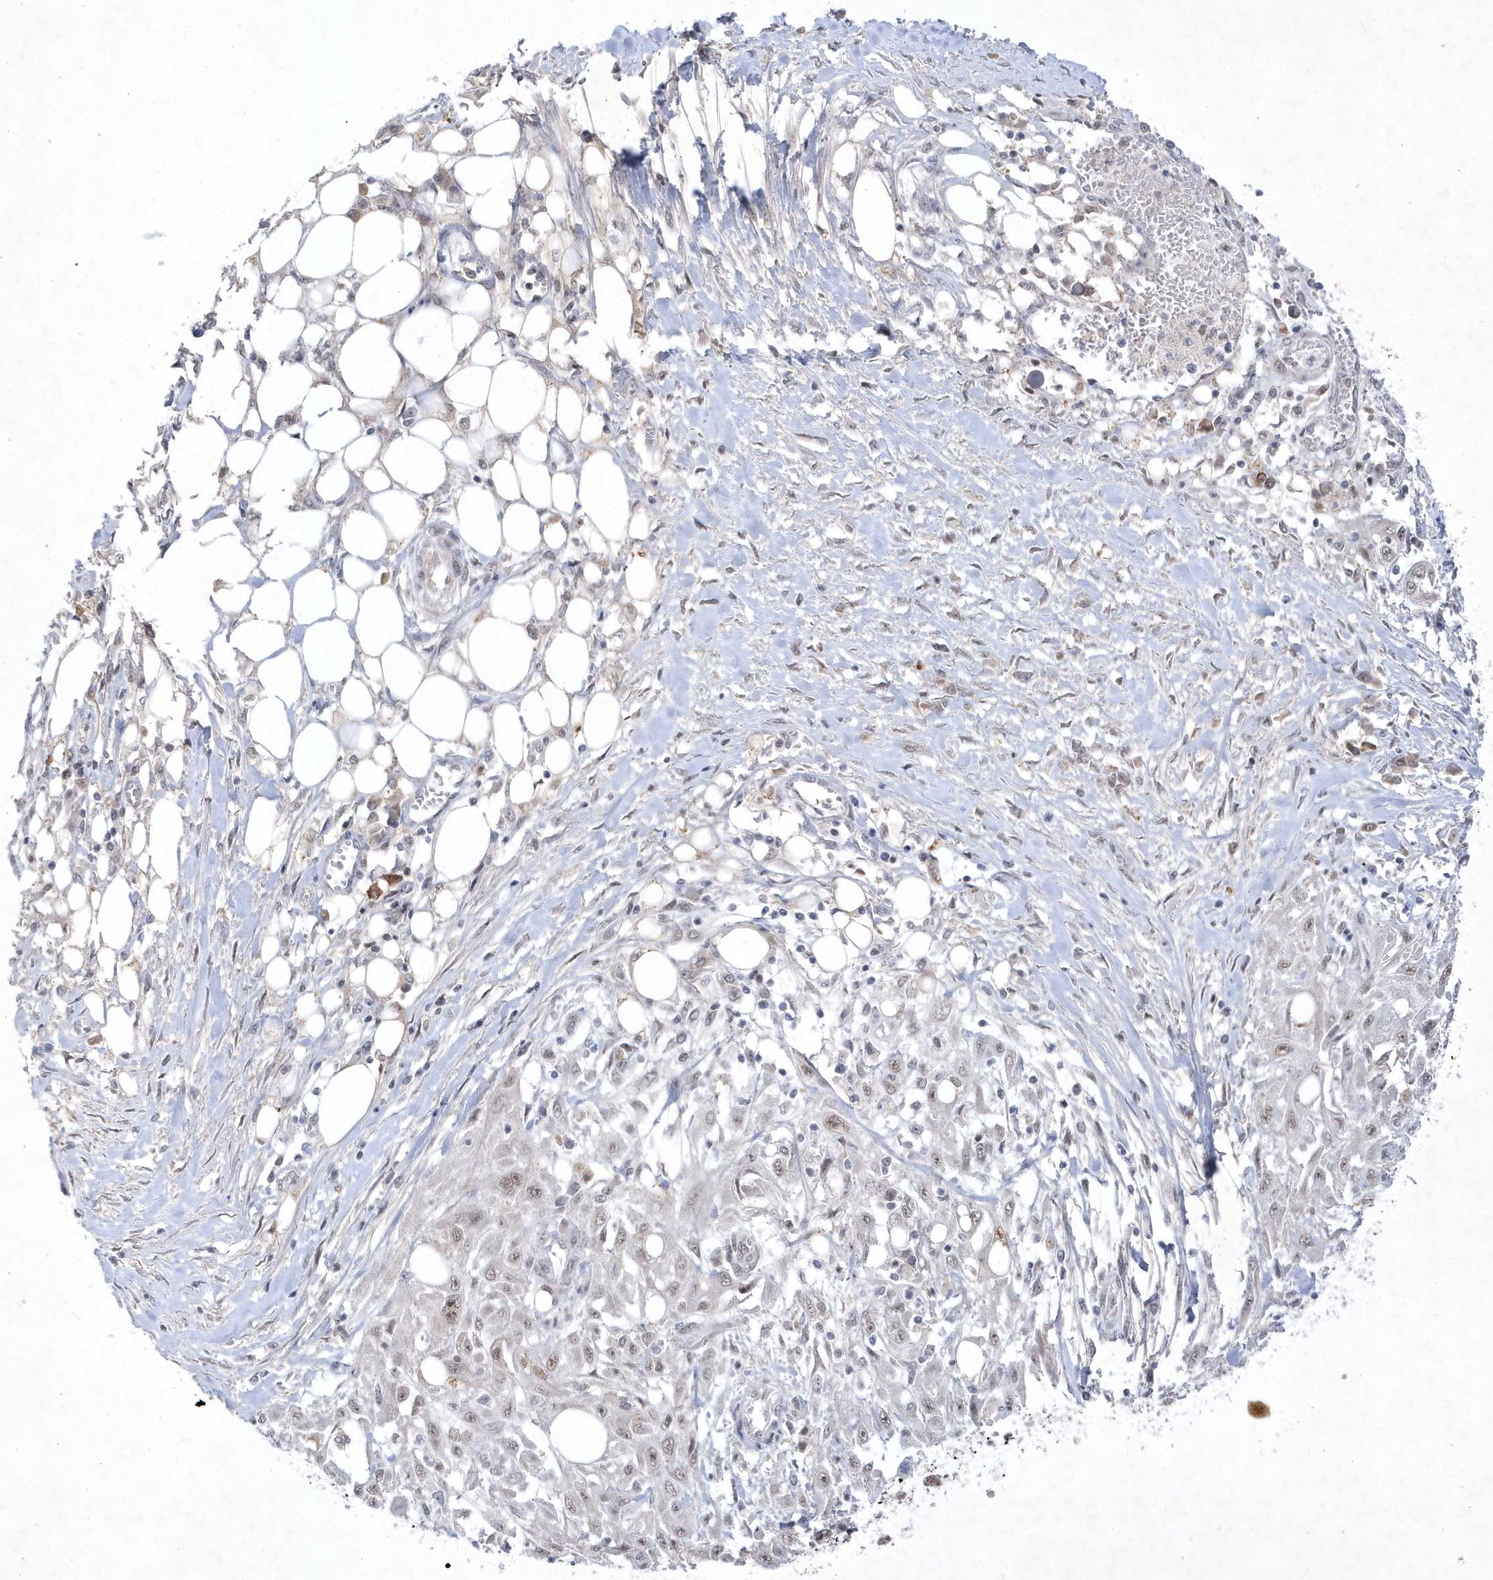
{"staining": {"intensity": "weak", "quantity": "25%-75%", "location": "nuclear"}, "tissue": "skin cancer", "cell_type": "Tumor cells", "image_type": "cancer", "snomed": [{"axis": "morphology", "description": "Squamous cell carcinoma, NOS"}, {"axis": "morphology", "description": "Squamous cell carcinoma, metastatic, NOS"}, {"axis": "topography", "description": "Skin"}, {"axis": "topography", "description": "Lymph node"}], "caption": "Protein expression analysis of skin cancer exhibits weak nuclear staining in about 25%-75% of tumor cells.", "gene": "CPSF3", "patient": {"sex": "male", "age": 75}}